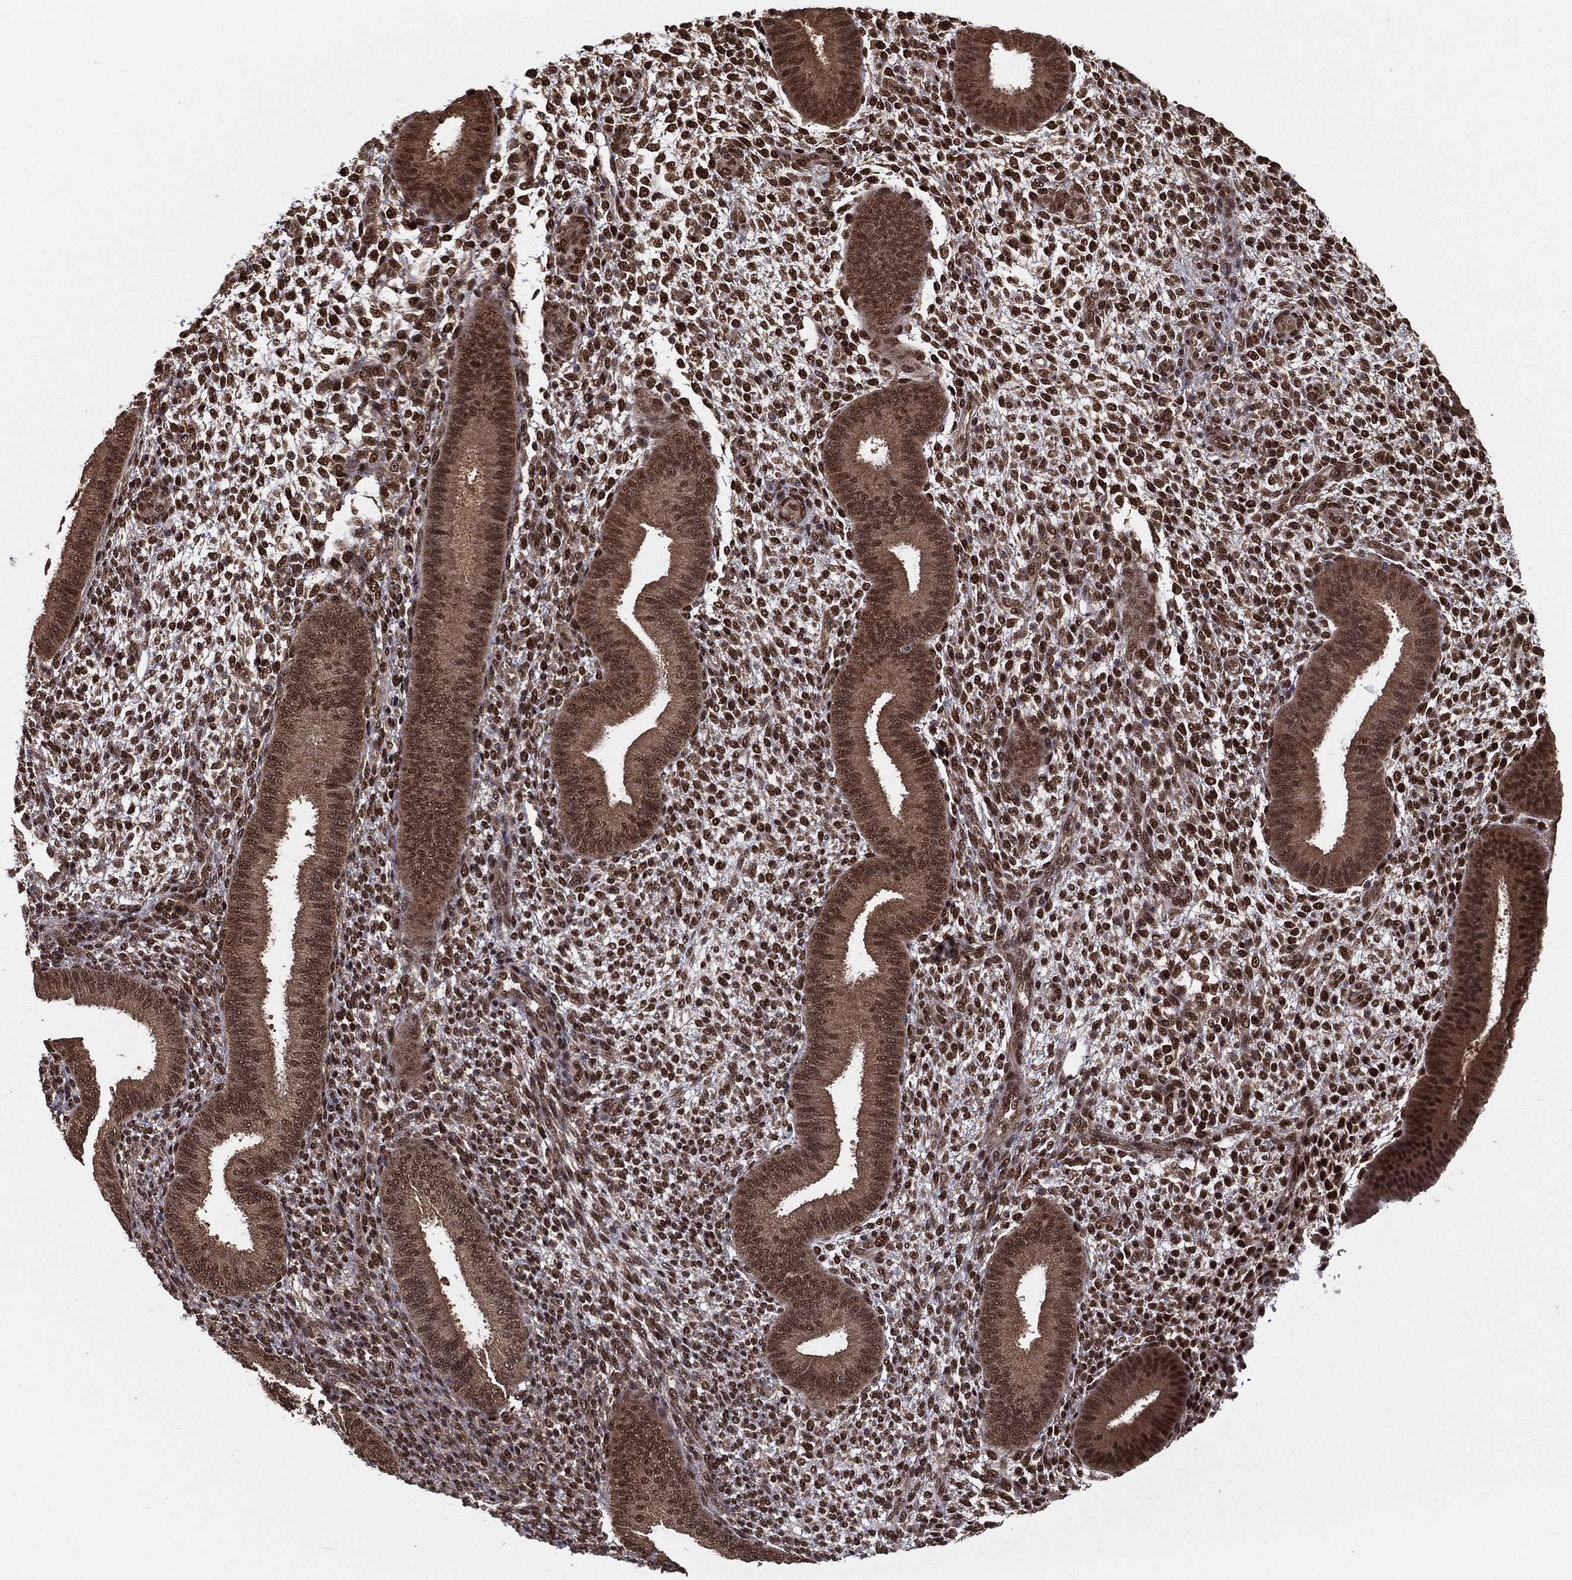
{"staining": {"intensity": "strong", "quantity": ">75%", "location": "nuclear"}, "tissue": "endometrium", "cell_type": "Cells in endometrial stroma", "image_type": "normal", "snomed": [{"axis": "morphology", "description": "Normal tissue, NOS"}, {"axis": "topography", "description": "Endometrium"}], "caption": "A brown stain shows strong nuclear positivity of a protein in cells in endometrial stroma of unremarkable human endometrium.", "gene": "CARM1", "patient": {"sex": "female", "age": 39}}